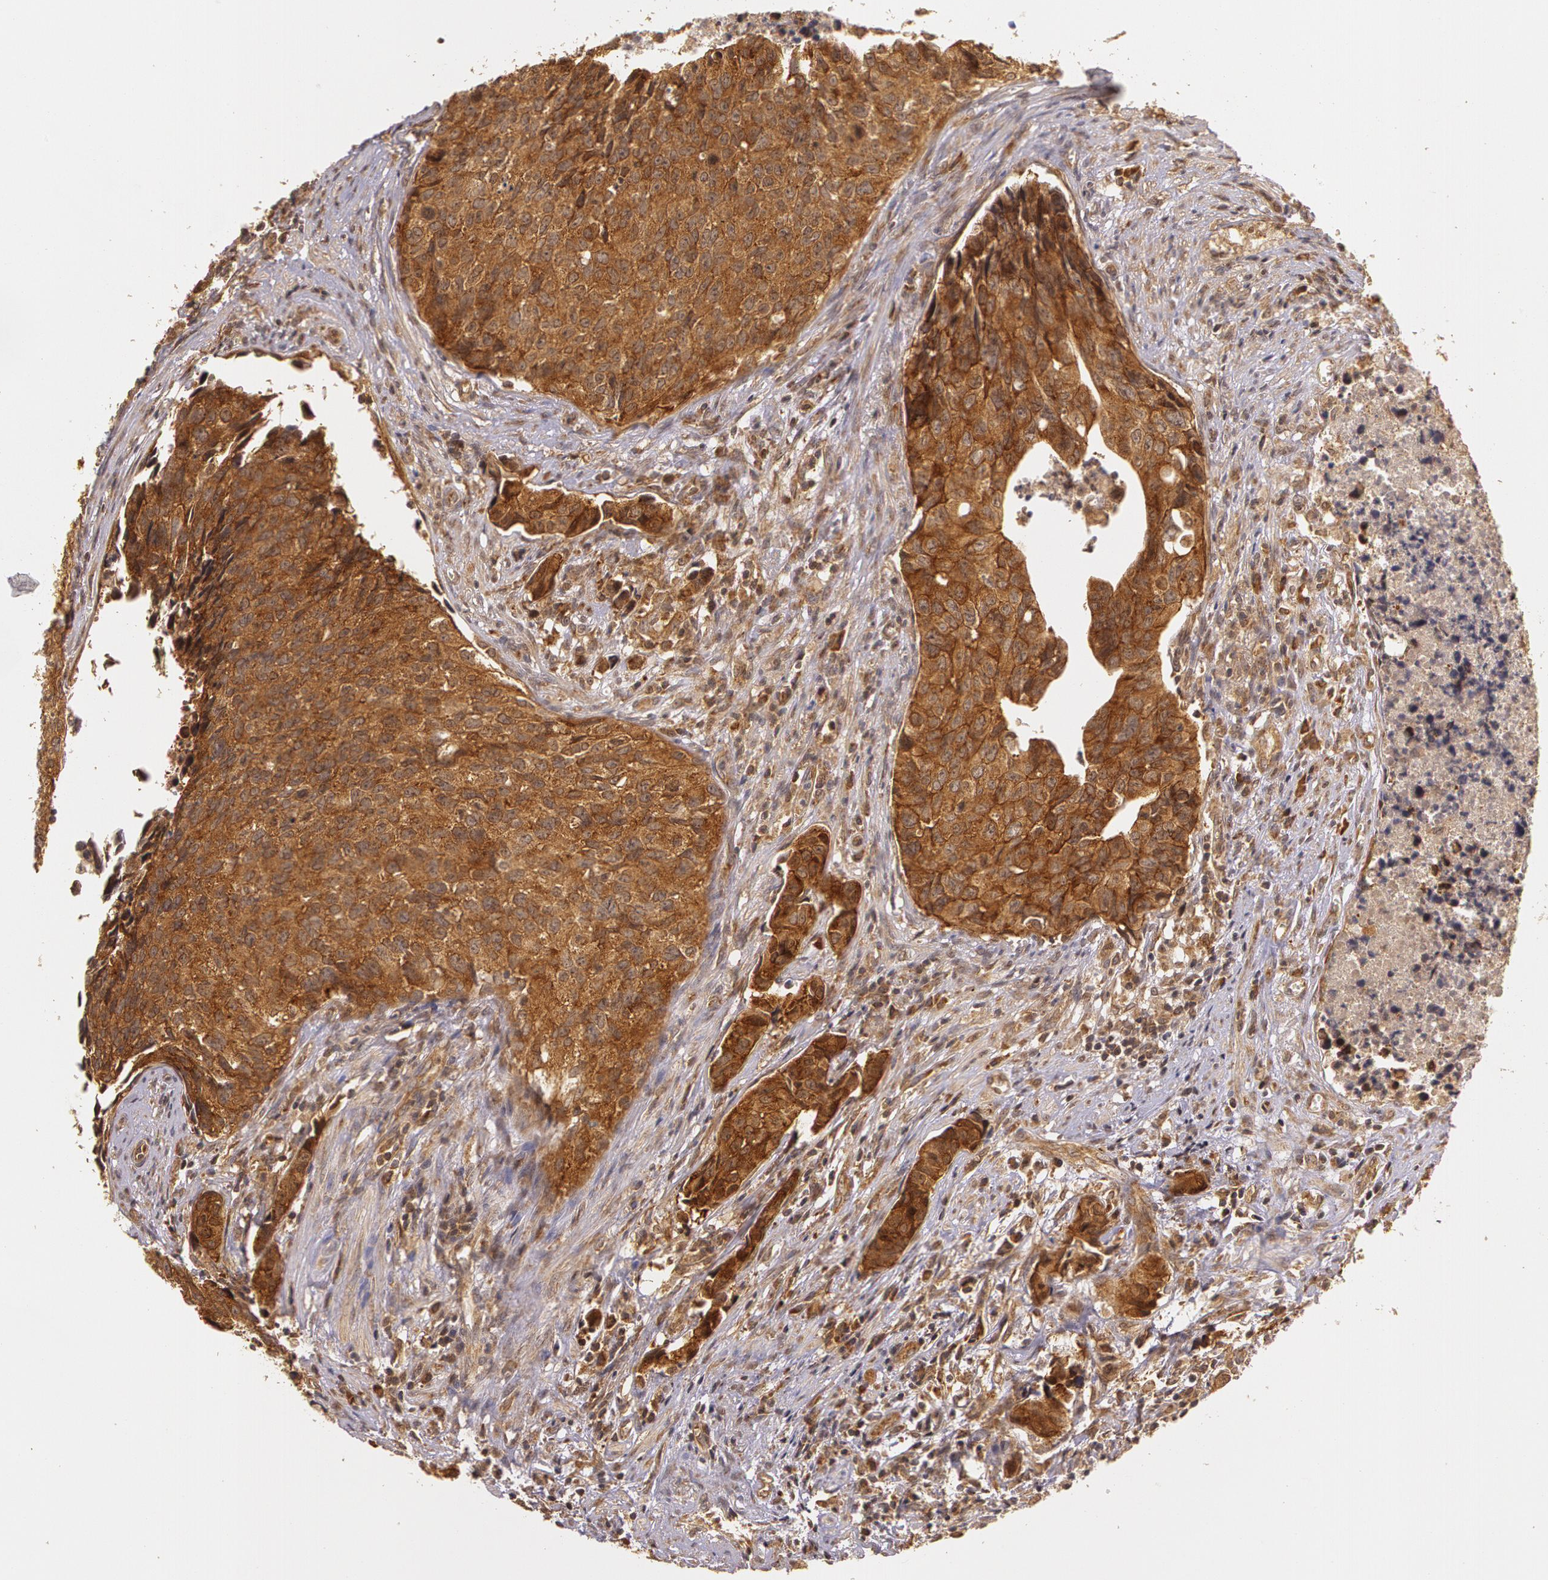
{"staining": {"intensity": "strong", "quantity": ">75%", "location": "cytoplasmic/membranous"}, "tissue": "urothelial cancer", "cell_type": "Tumor cells", "image_type": "cancer", "snomed": [{"axis": "morphology", "description": "Urothelial carcinoma, High grade"}, {"axis": "topography", "description": "Urinary bladder"}], "caption": "Protein expression analysis of urothelial cancer demonstrates strong cytoplasmic/membranous expression in about >75% of tumor cells. Using DAB (3,3'-diaminobenzidine) (brown) and hematoxylin (blue) stains, captured at high magnification using brightfield microscopy.", "gene": "ASCC2", "patient": {"sex": "male", "age": 81}}